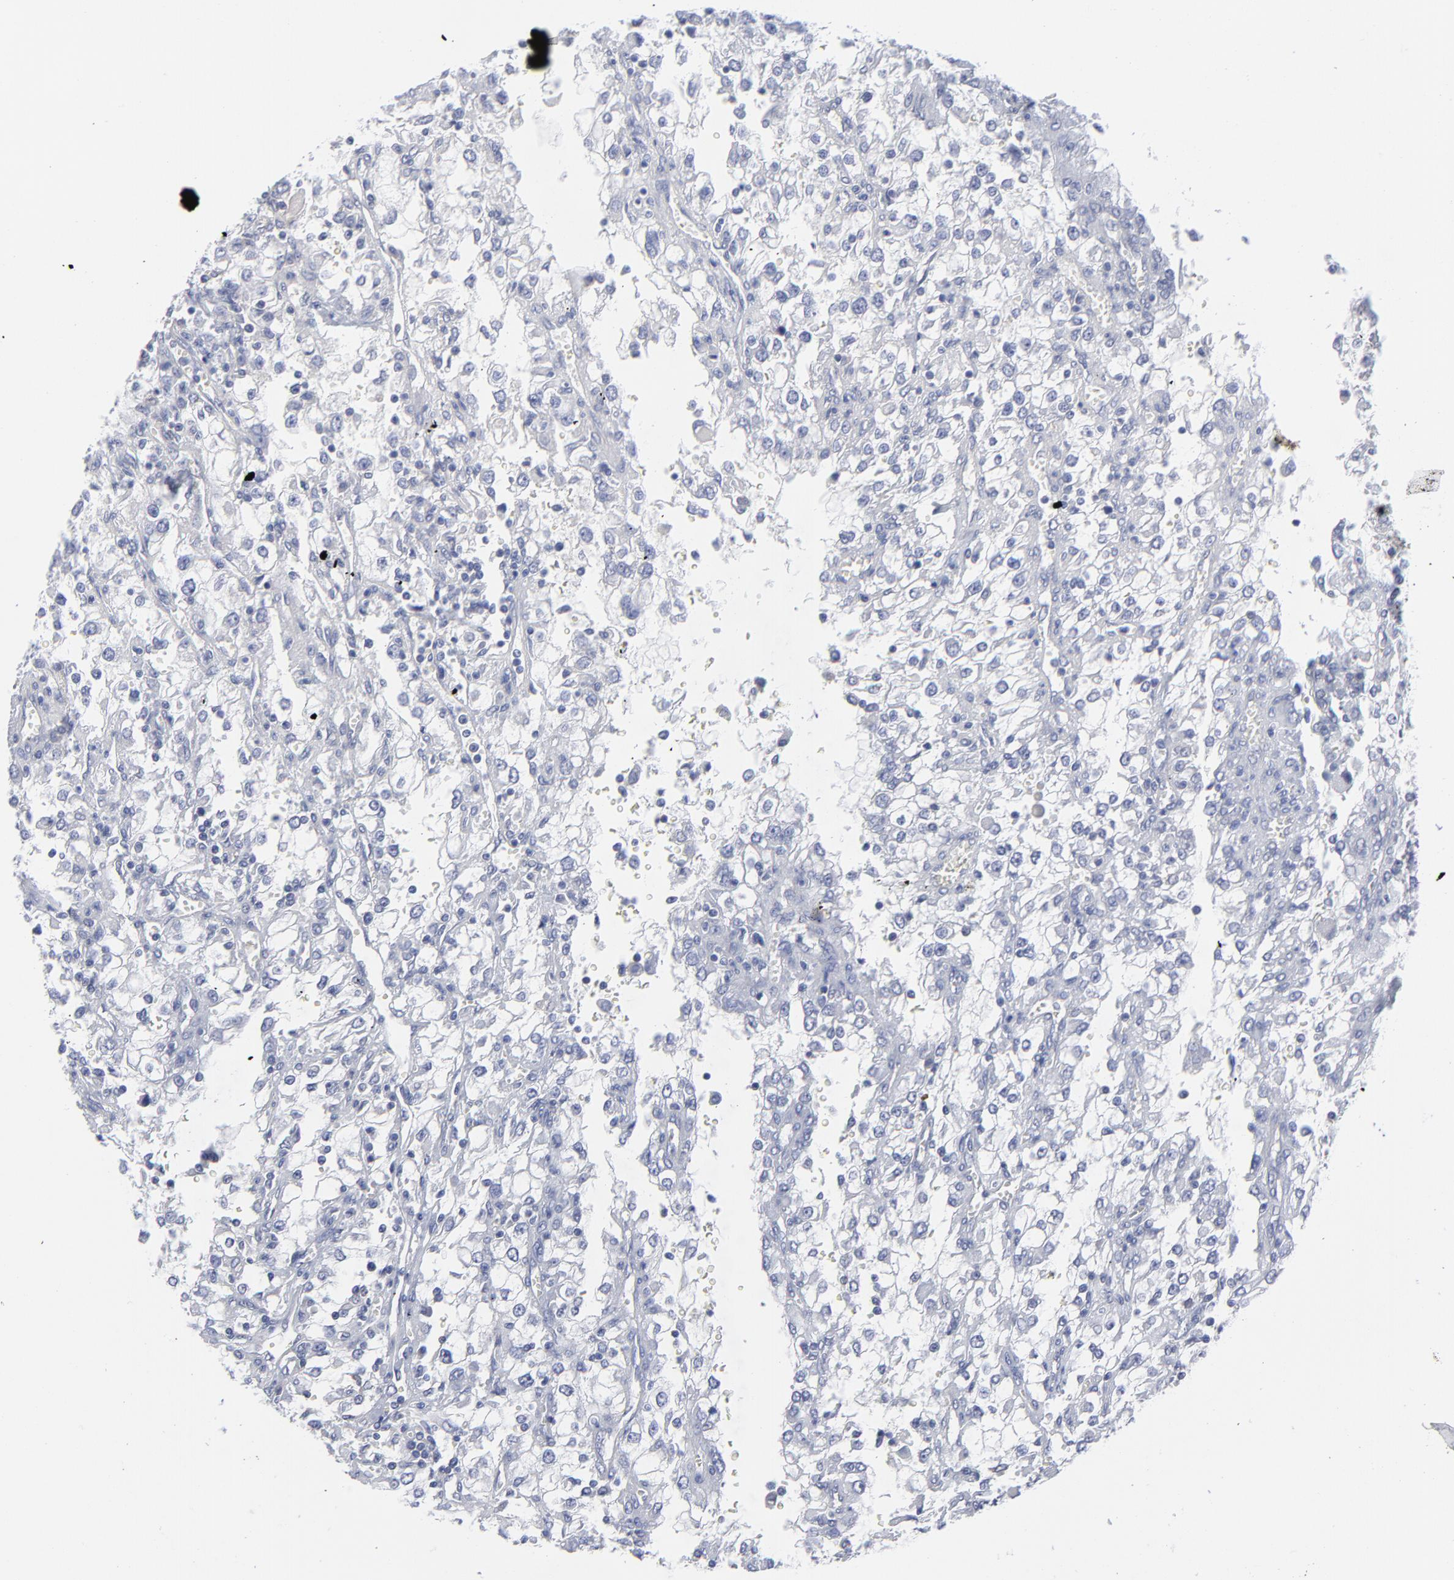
{"staining": {"intensity": "negative", "quantity": "none", "location": "none"}, "tissue": "renal cancer", "cell_type": "Tumor cells", "image_type": "cancer", "snomed": [{"axis": "morphology", "description": "Adenocarcinoma, NOS"}, {"axis": "topography", "description": "Kidney"}], "caption": "Immunohistochemistry photomicrograph of renal cancer stained for a protein (brown), which displays no positivity in tumor cells.", "gene": "NFKBIA", "patient": {"sex": "female", "age": 52}}